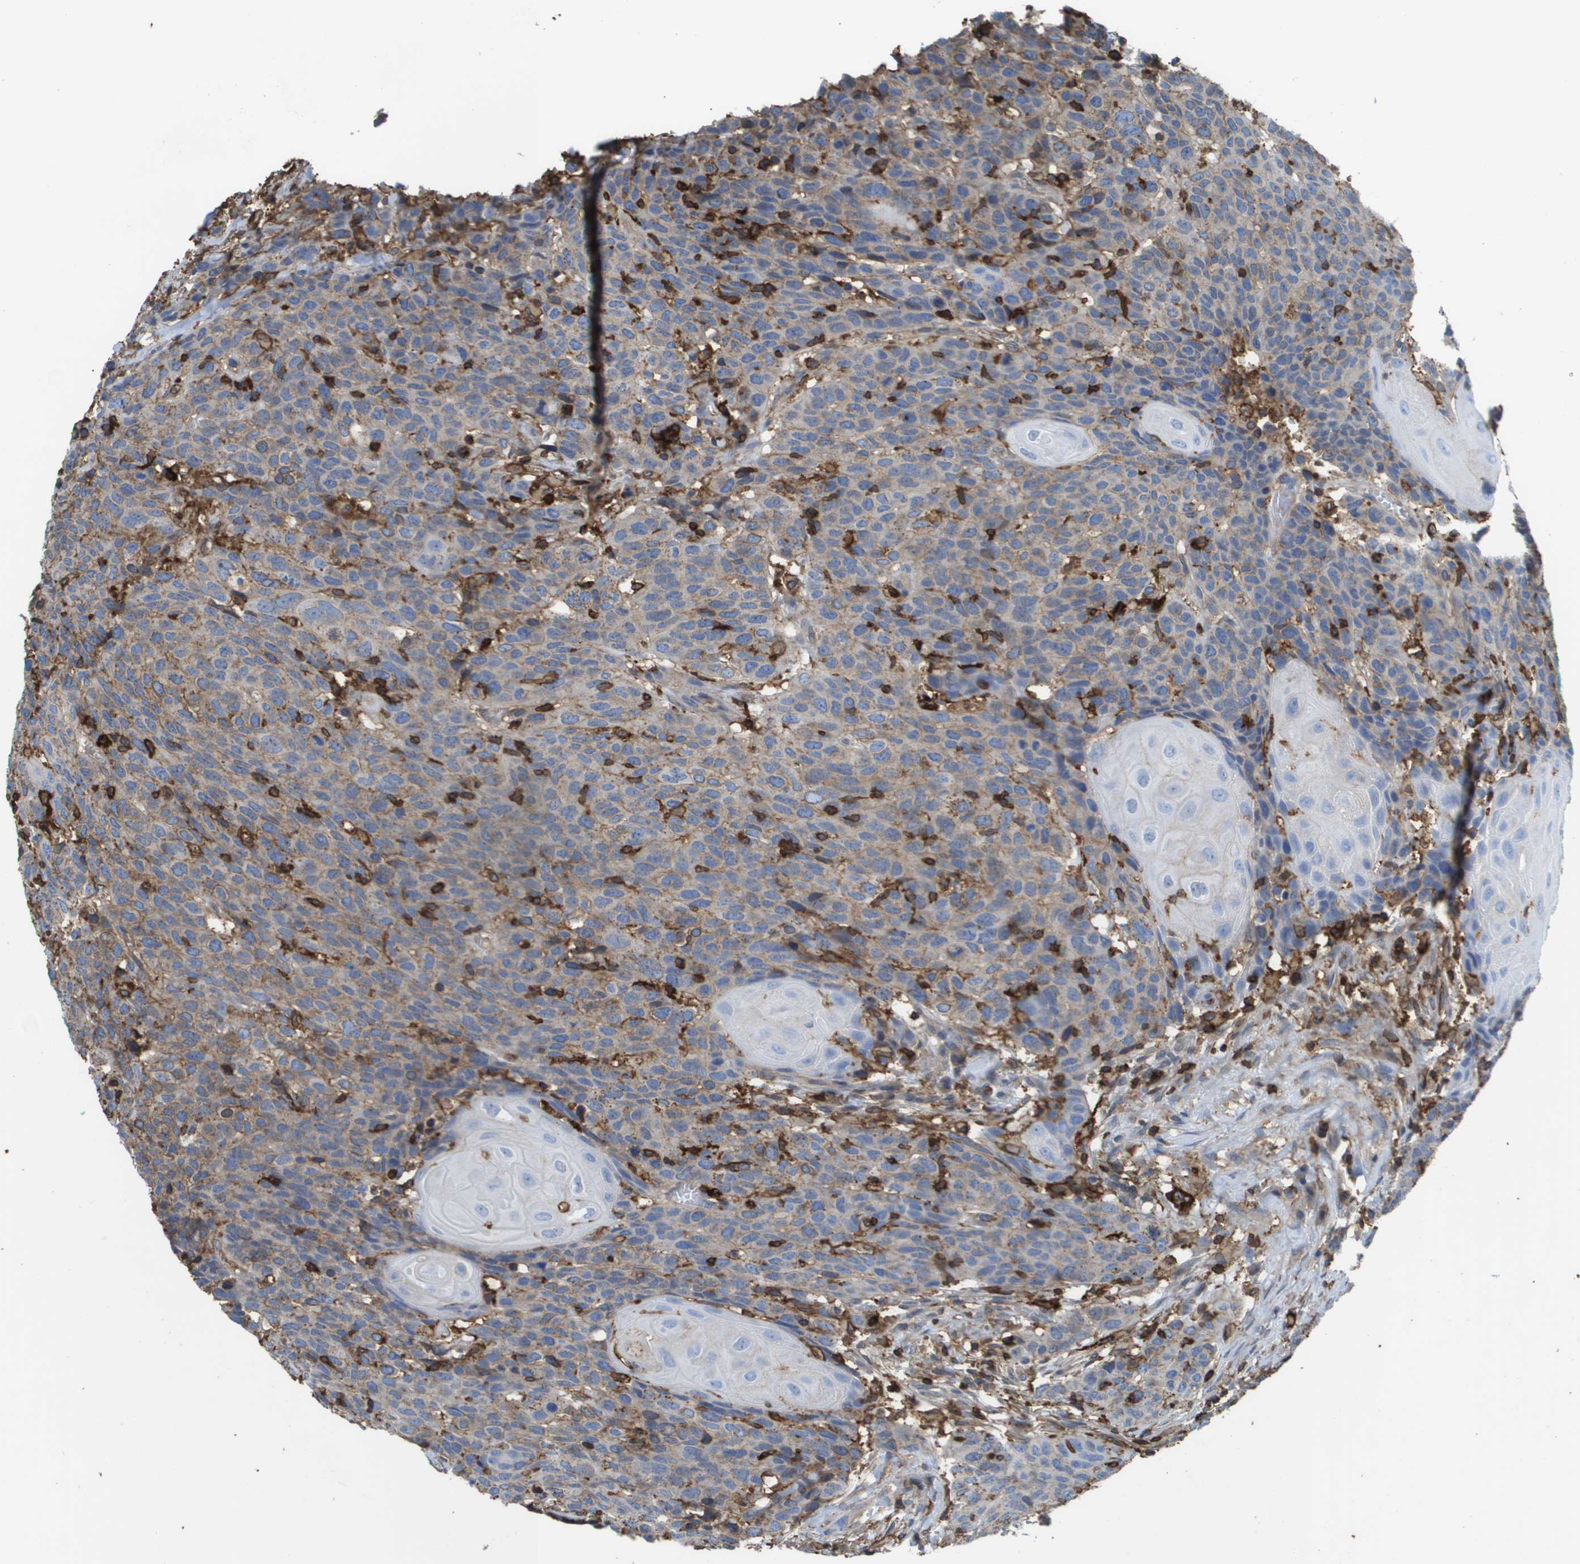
{"staining": {"intensity": "weak", "quantity": "25%-75%", "location": "cytoplasmic/membranous"}, "tissue": "head and neck cancer", "cell_type": "Tumor cells", "image_type": "cancer", "snomed": [{"axis": "morphology", "description": "Squamous cell carcinoma, NOS"}, {"axis": "topography", "description": "Head-Neck"}], "caption": "This is a histology image of immunohistochemistry (IHC) staining of squamous cell carcinoma (head and neck), which shows weak positivity in the cytoplasmic/membranous of tumor cells.", "gene": "PASK", "patient": {"sex": "male", "age": 66}}